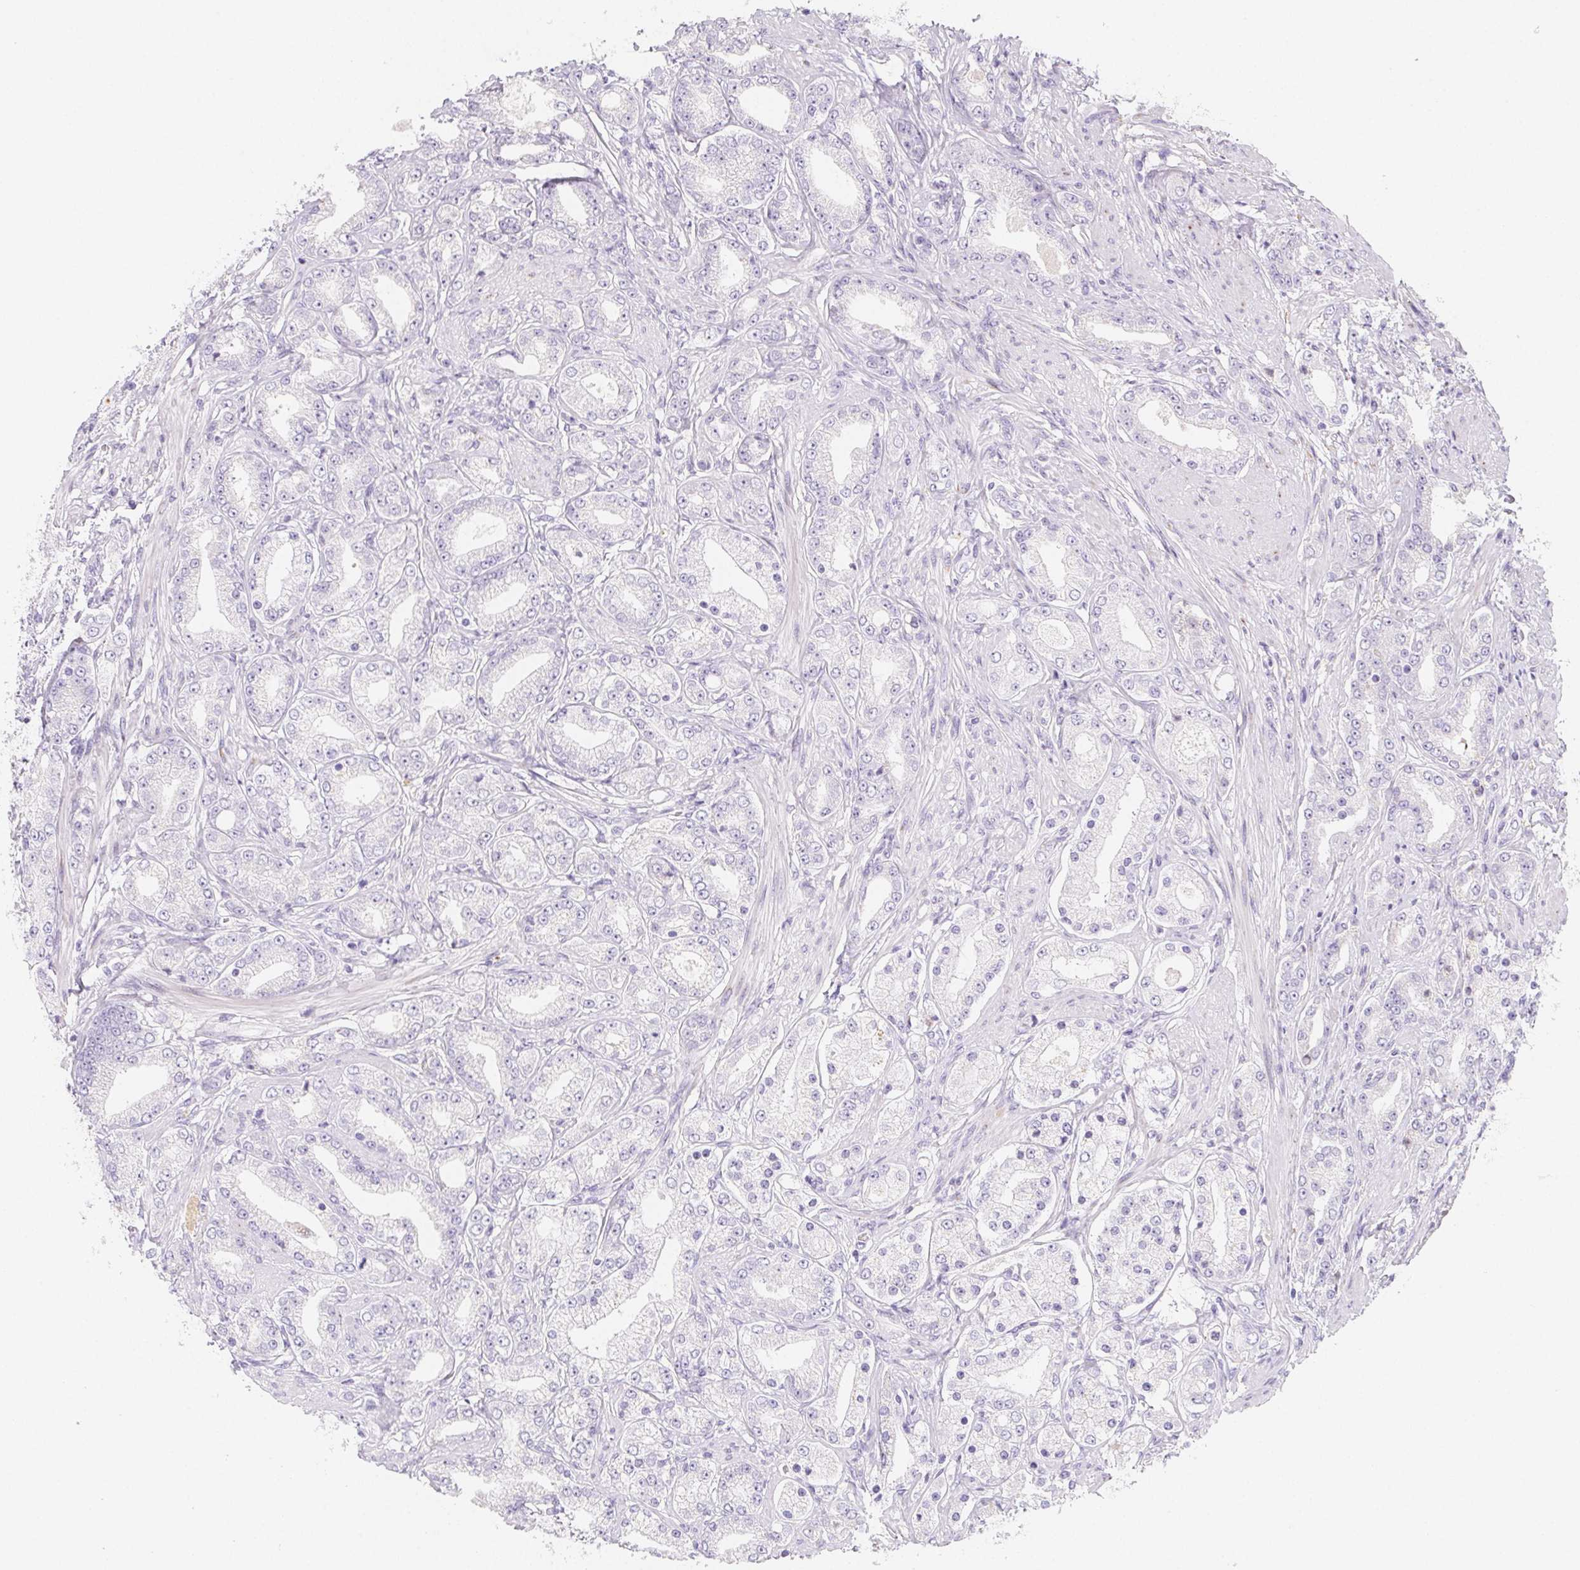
{"staining": {"intensity": "negative", "quantity": "none", "location": "none"}, "tissue": "prostate cancer", "cell_type": "Tumor cells", "image_type": "cancer", "snomed": [{"axis": "morphology", "description": "Adenocarcinoma, High grade"}, {"axis": "topography", "description": "Prostate"}], "caption": "Protein analysis of prostate cancer (adenocarcinoma (high-grade)) demonstrates no significant positivity in tumor cells.", "gene": "ITIH2", "patient": {"sex": "male", "age": 67}}